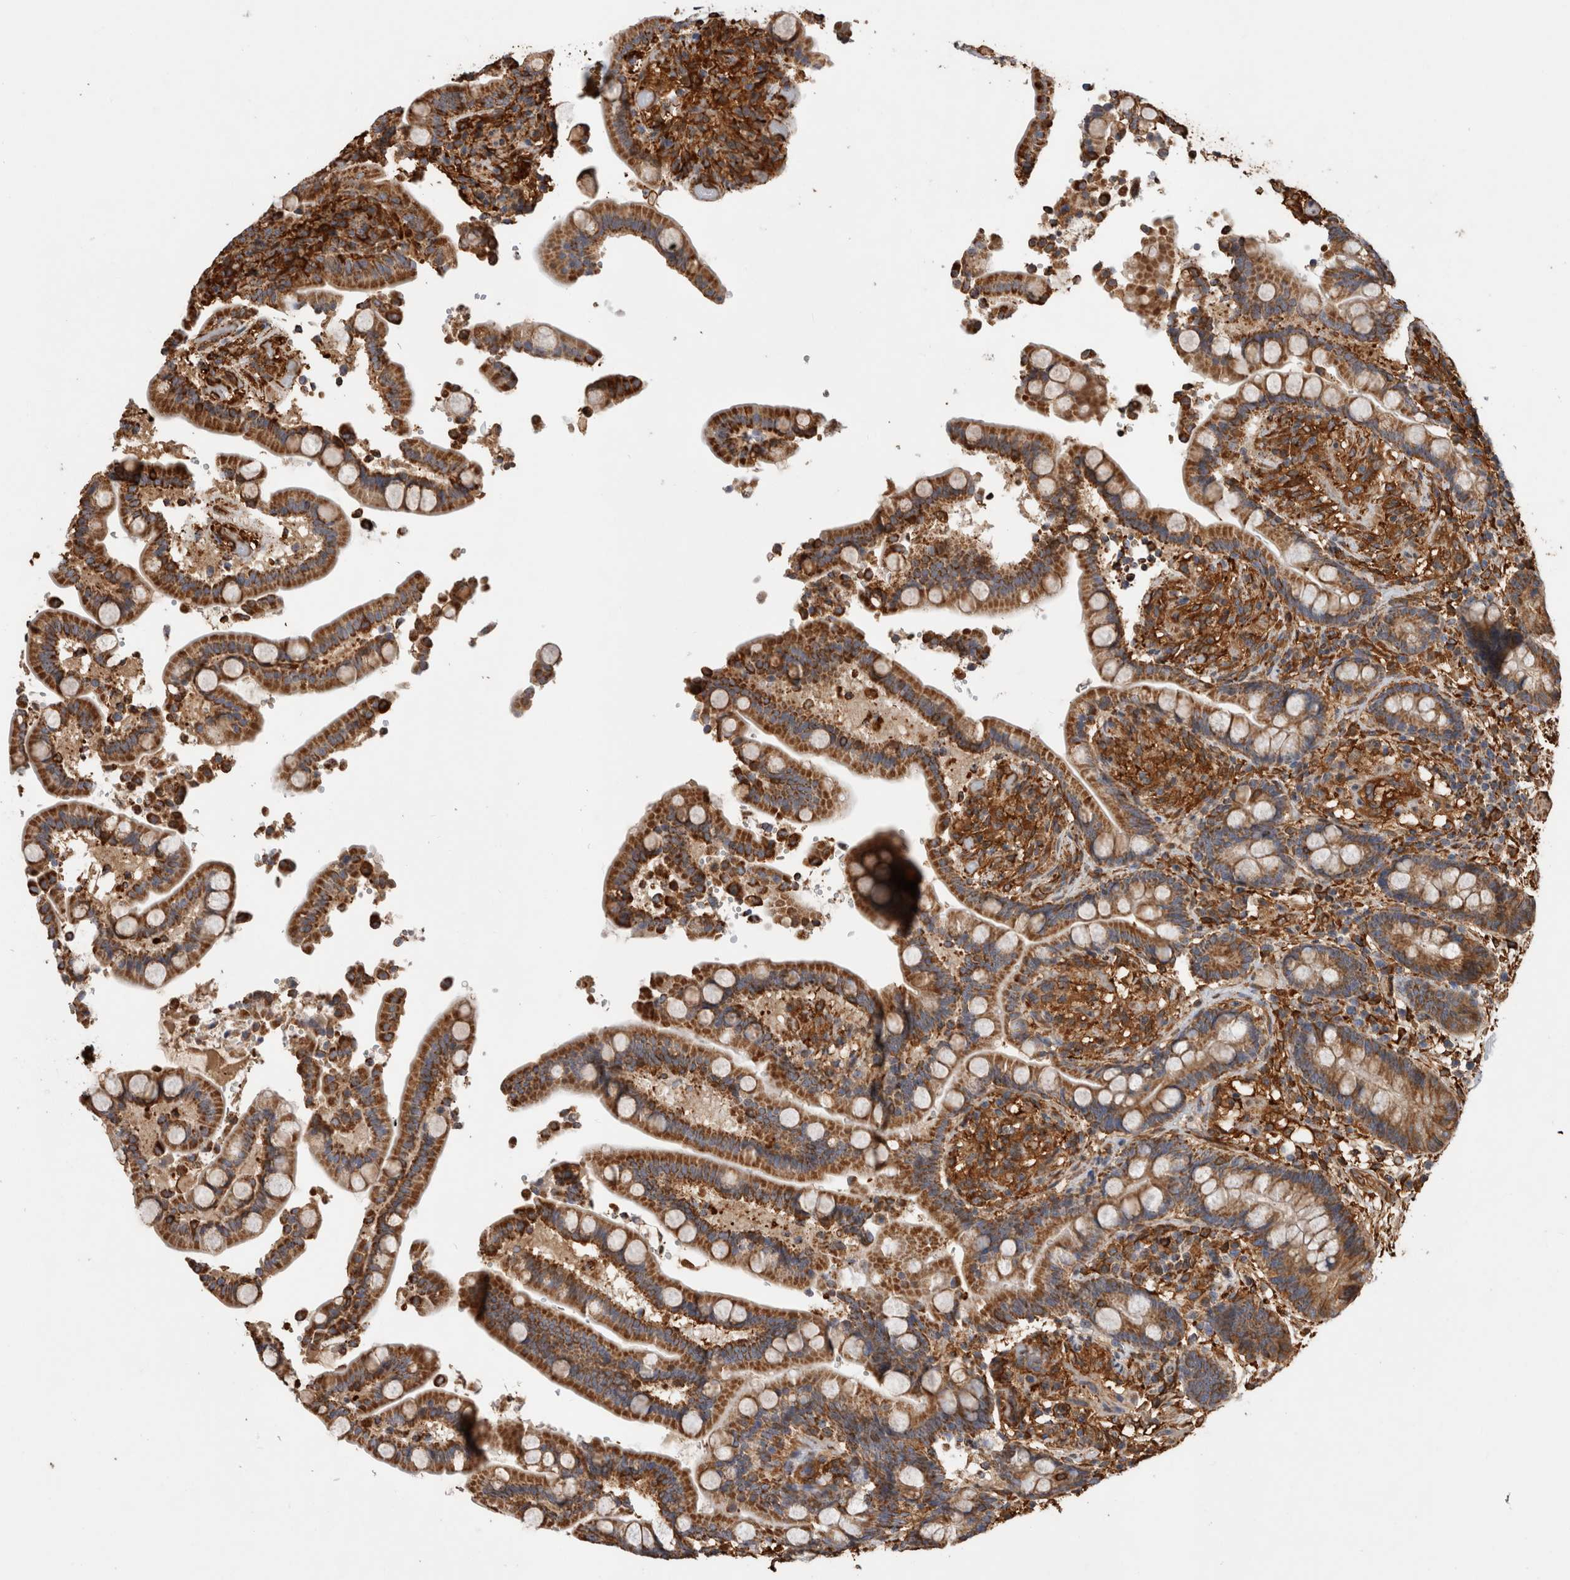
{"staining": {"intensity": "strong", "quantity": ">75%", "location": "cytoplasmic/membranous"}, "tissue": "colon", "cell_type": "Endothelial cells", "image_type": "normal", "snomed": [{"axis": "morphology", "description": "Normal tissue, NOS"}, {"axis": "topography", "description": "Colon"}], "caption": "Immunohistochemical staining of benign human colon reveals high levels of strong cytoplasmic/membranous staining in about >75% of endothelial cells. The protein of interest is stained brown, and the nuclei are stained in blue (DAB (3,3'-diaminobenzidine) IHC with brightfield microscopy, high magnification).", "gene": "ZNF397", "patient": {"sex": "male", "age": 73}}